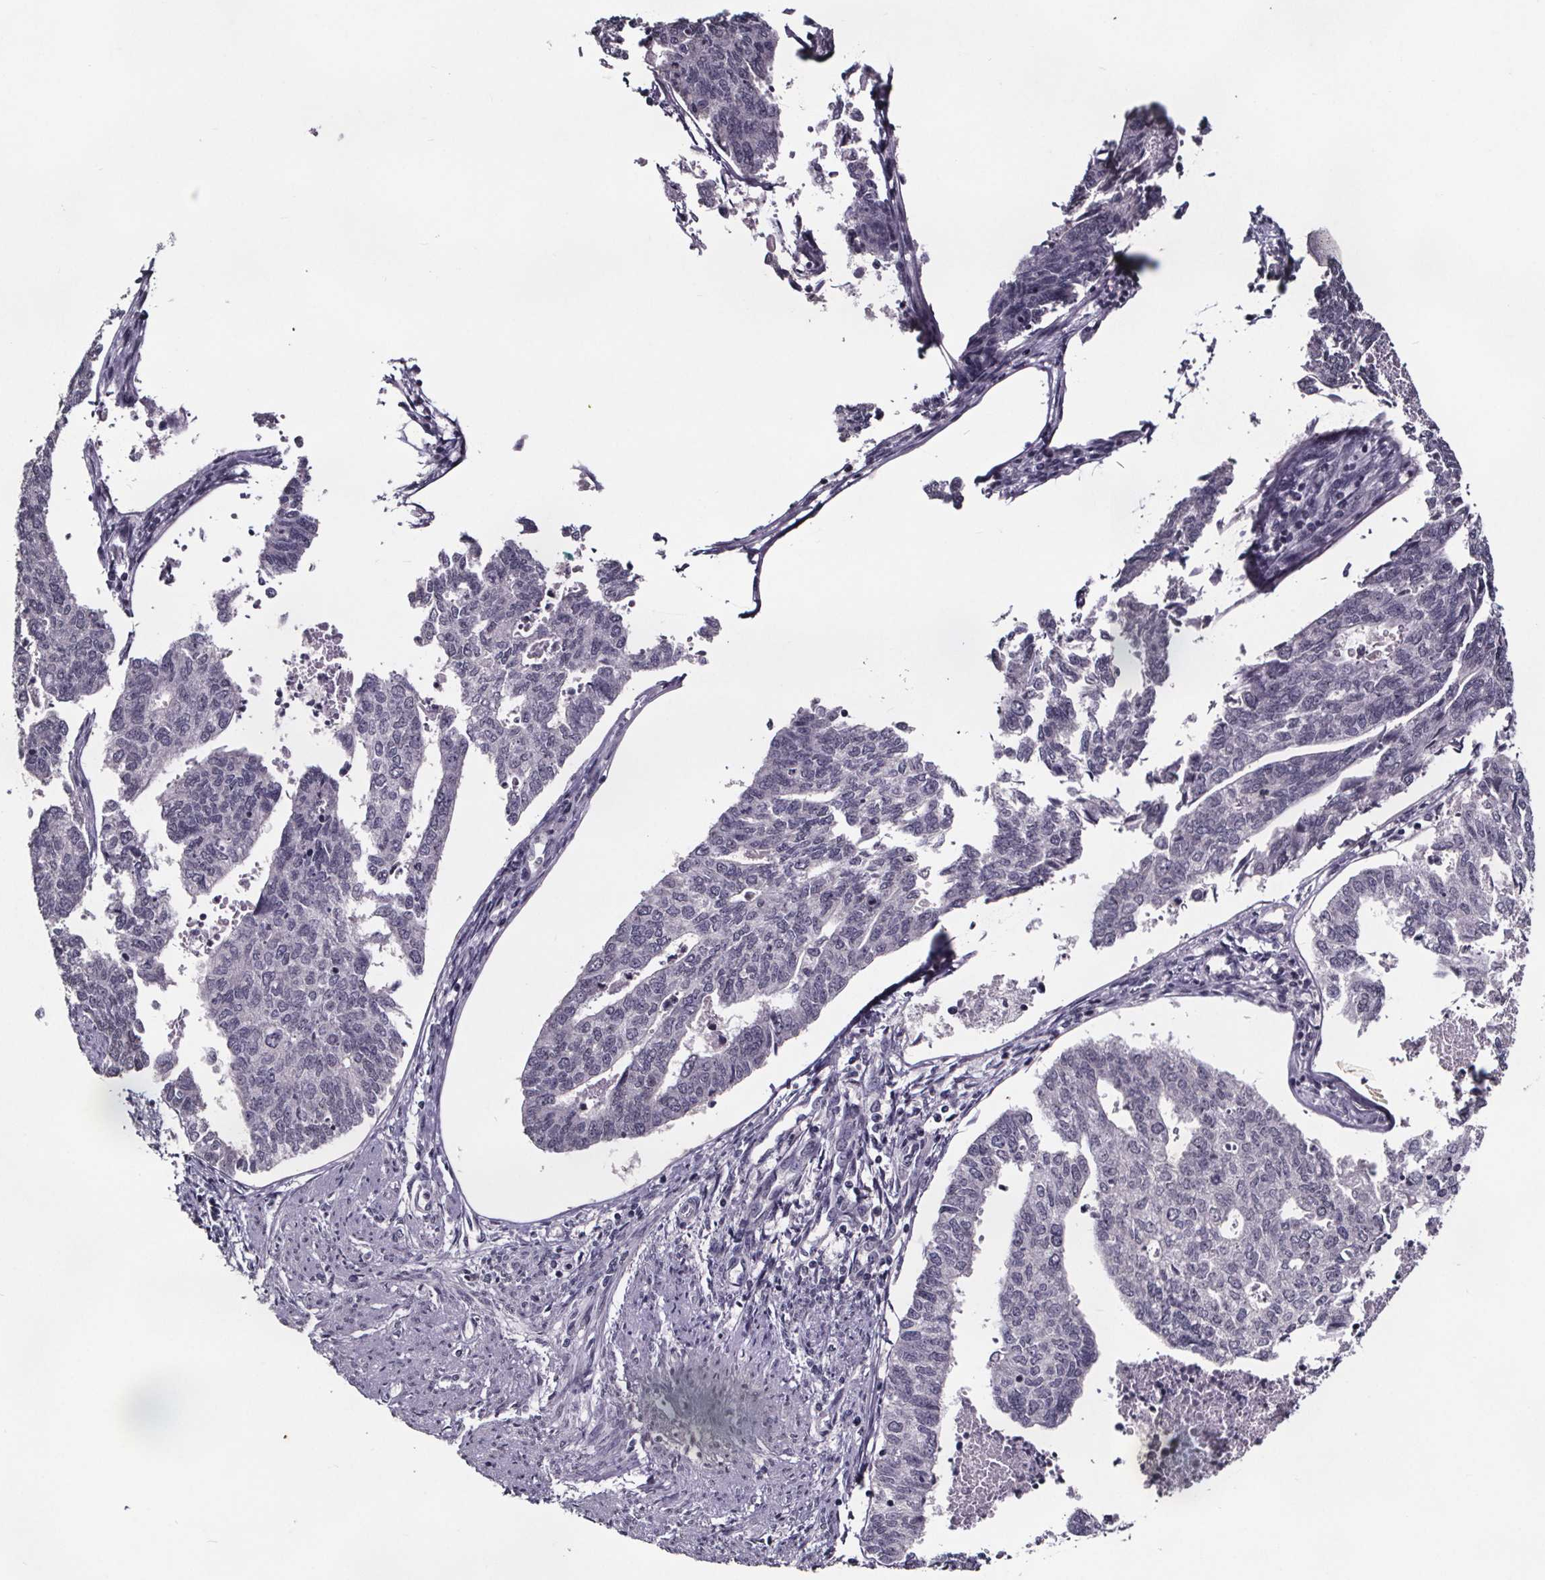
{"staining": {"intensity": "negative", "quantity": "none", "location": "none"}, "tissue": "endometrial cancer", "cell_type": "Tumor cells", "image_type": "cancer", "snomed": [{"axis": "morphology", "description": "Adenocarcinoma, NOS"}, {"axis": "topography", "description": "Endometrium"}], "caption": "Immunohistochemical staining of human endometrial cancer exhibits no significant staining in tumor cells.", "gene": "AR", "patient": {"sex": "female", "age": 73}}